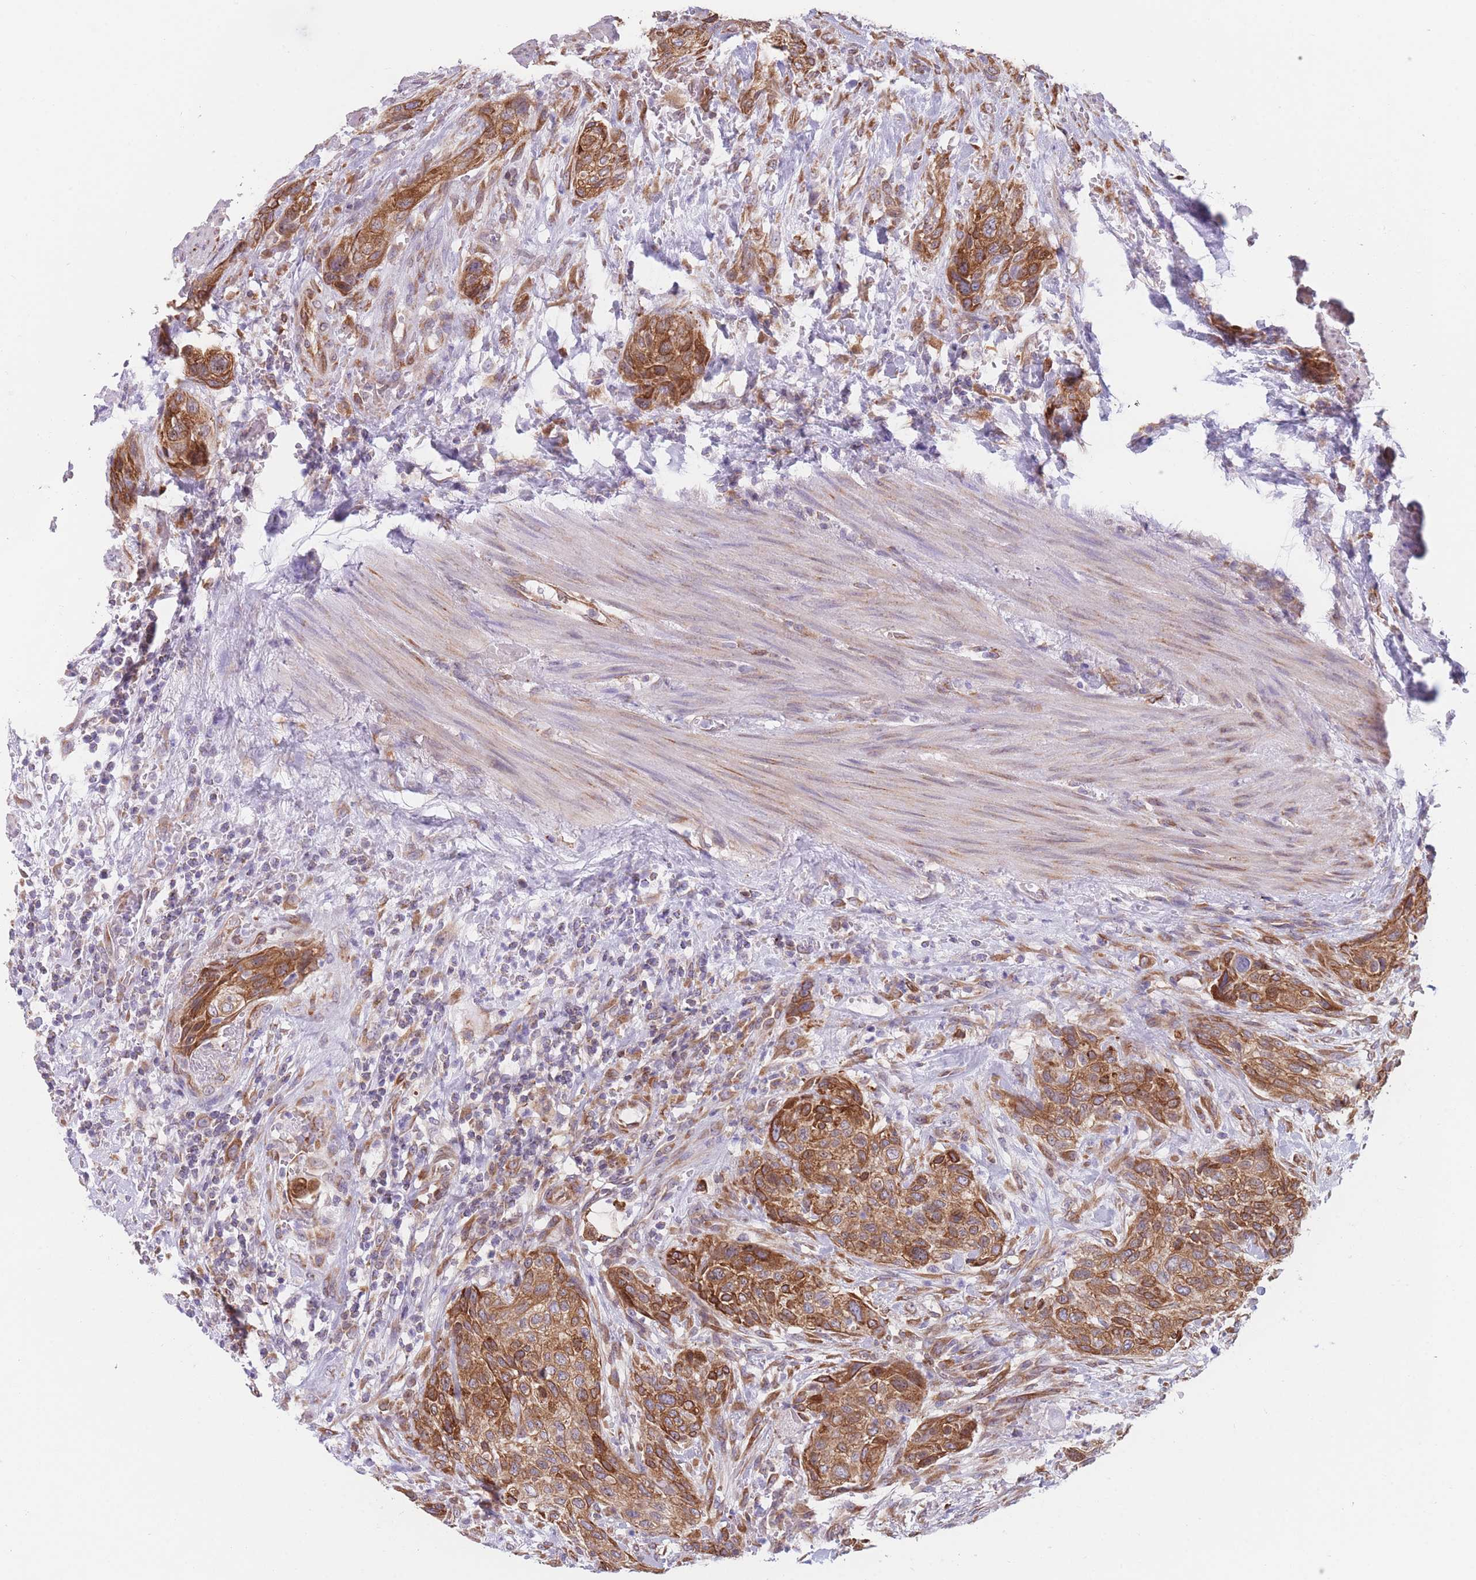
{"staining": {"intensity": "moderate", "quantity": ">75%", "location": "cytoplasmic/membranous"}, "tissue": "urothelial cancer", "cell_type": "Tumor cells", "image_type": "cancer", "snomed": [{"axis": "morphology", "description": "Urothelial carcinoma, High grade"}, {"axis": "topography", "description": "Urinary bladder"}], "caption": "Protein expression by immunohistochemistry demonstrates moderate cytoplasmic/membranous positivity in approximately >75% of tumor cells in high-grade urothelial carcinoma.", "gene": "AK9", "patient": {"sex": "male", "age": 35}}